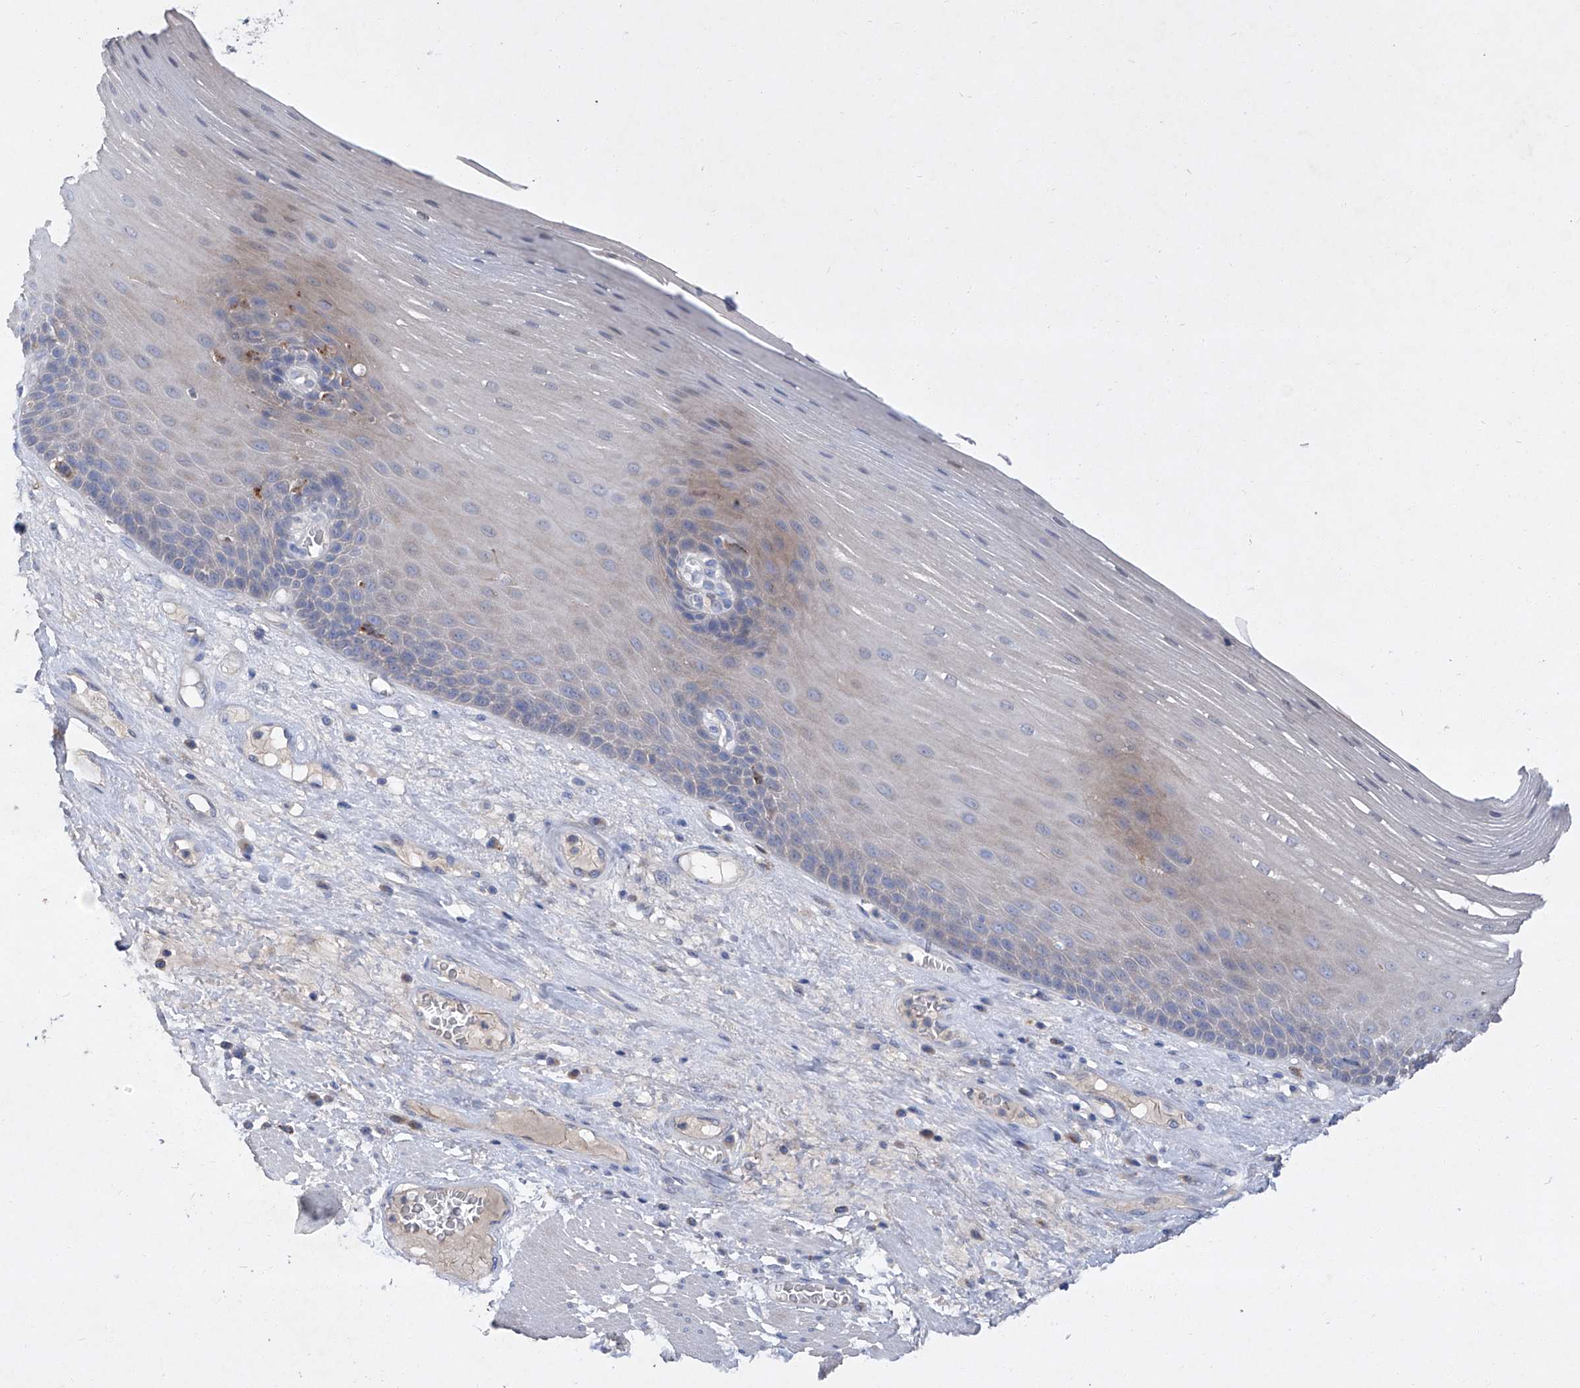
{"staining": {"intensity": "weak", "quantity": "<25%", "location": "nuclear"}, "tissue": "esophagus", "cell_type": "Squamous epithelial cells", "image_type": "normal", "snomed": [{"axis": "morphology", "description": "Normal tissue, NOS"}, {"axis": "topography", "description": "Esophagus"}], "caption": "A high-resolution micrograph shows IHC staining of unremarkable esophagus, which displays no significant positivity in squamous epithelial cells.", "gene": "SBK2", "patient": {"sex": "male", "age": 62}}